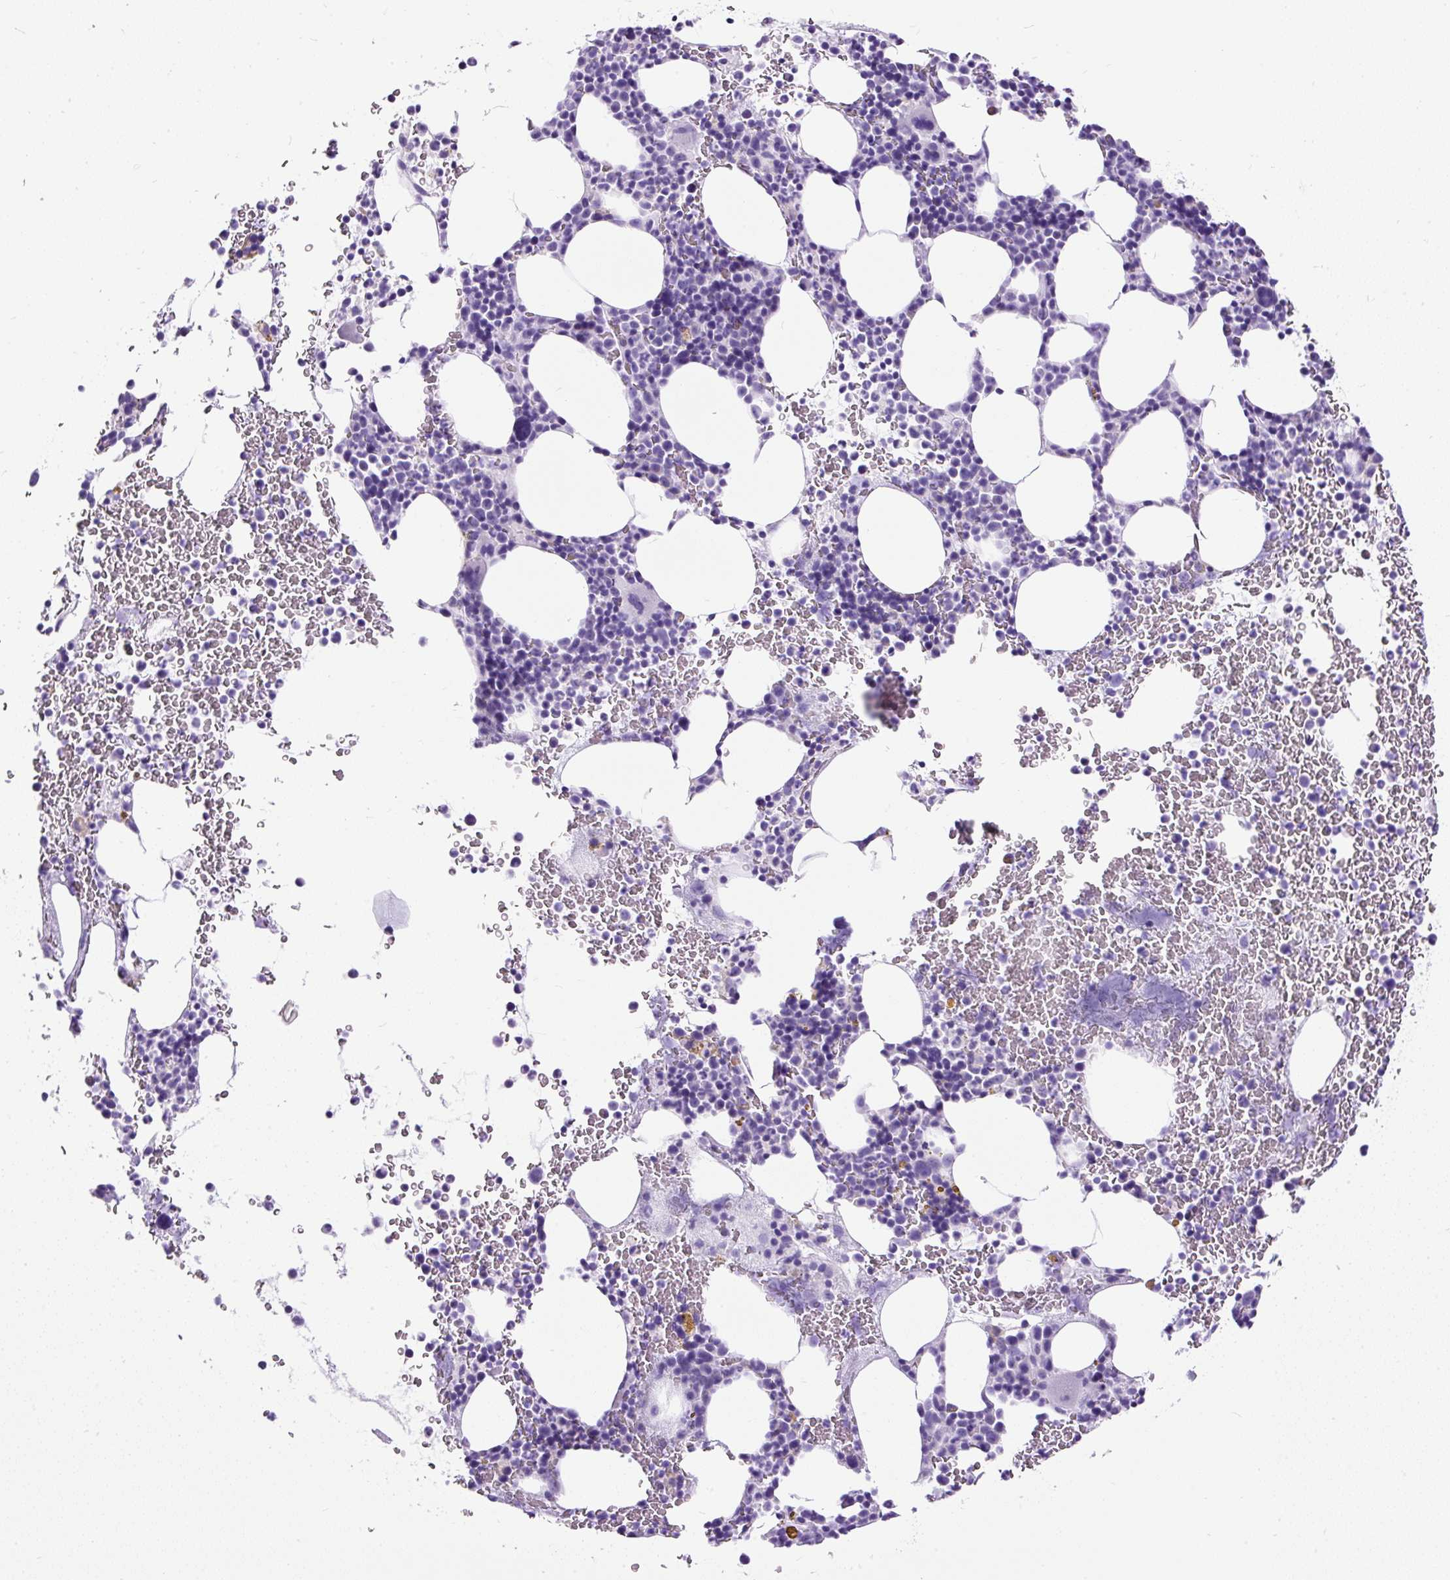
{"staining": {"intensity": "negative", "quantity": "none", "location": "none"}, "tissue": "bone marrow", "cell_type": "Hematopoietic cells", "image_type": "normal", "snomed": [{"axis": "morphology", "description": "Normal tissue, NOS"}, {"axis": "topography", "description": "Bone marrow"}], "caption": "Immunohistochemistry (IHC) of unremarkable human bone marrow demonstrates no expression in hematopoietic cells.", "gene": "PDIA2", "patient": {"sex": "male", "age": 62}}